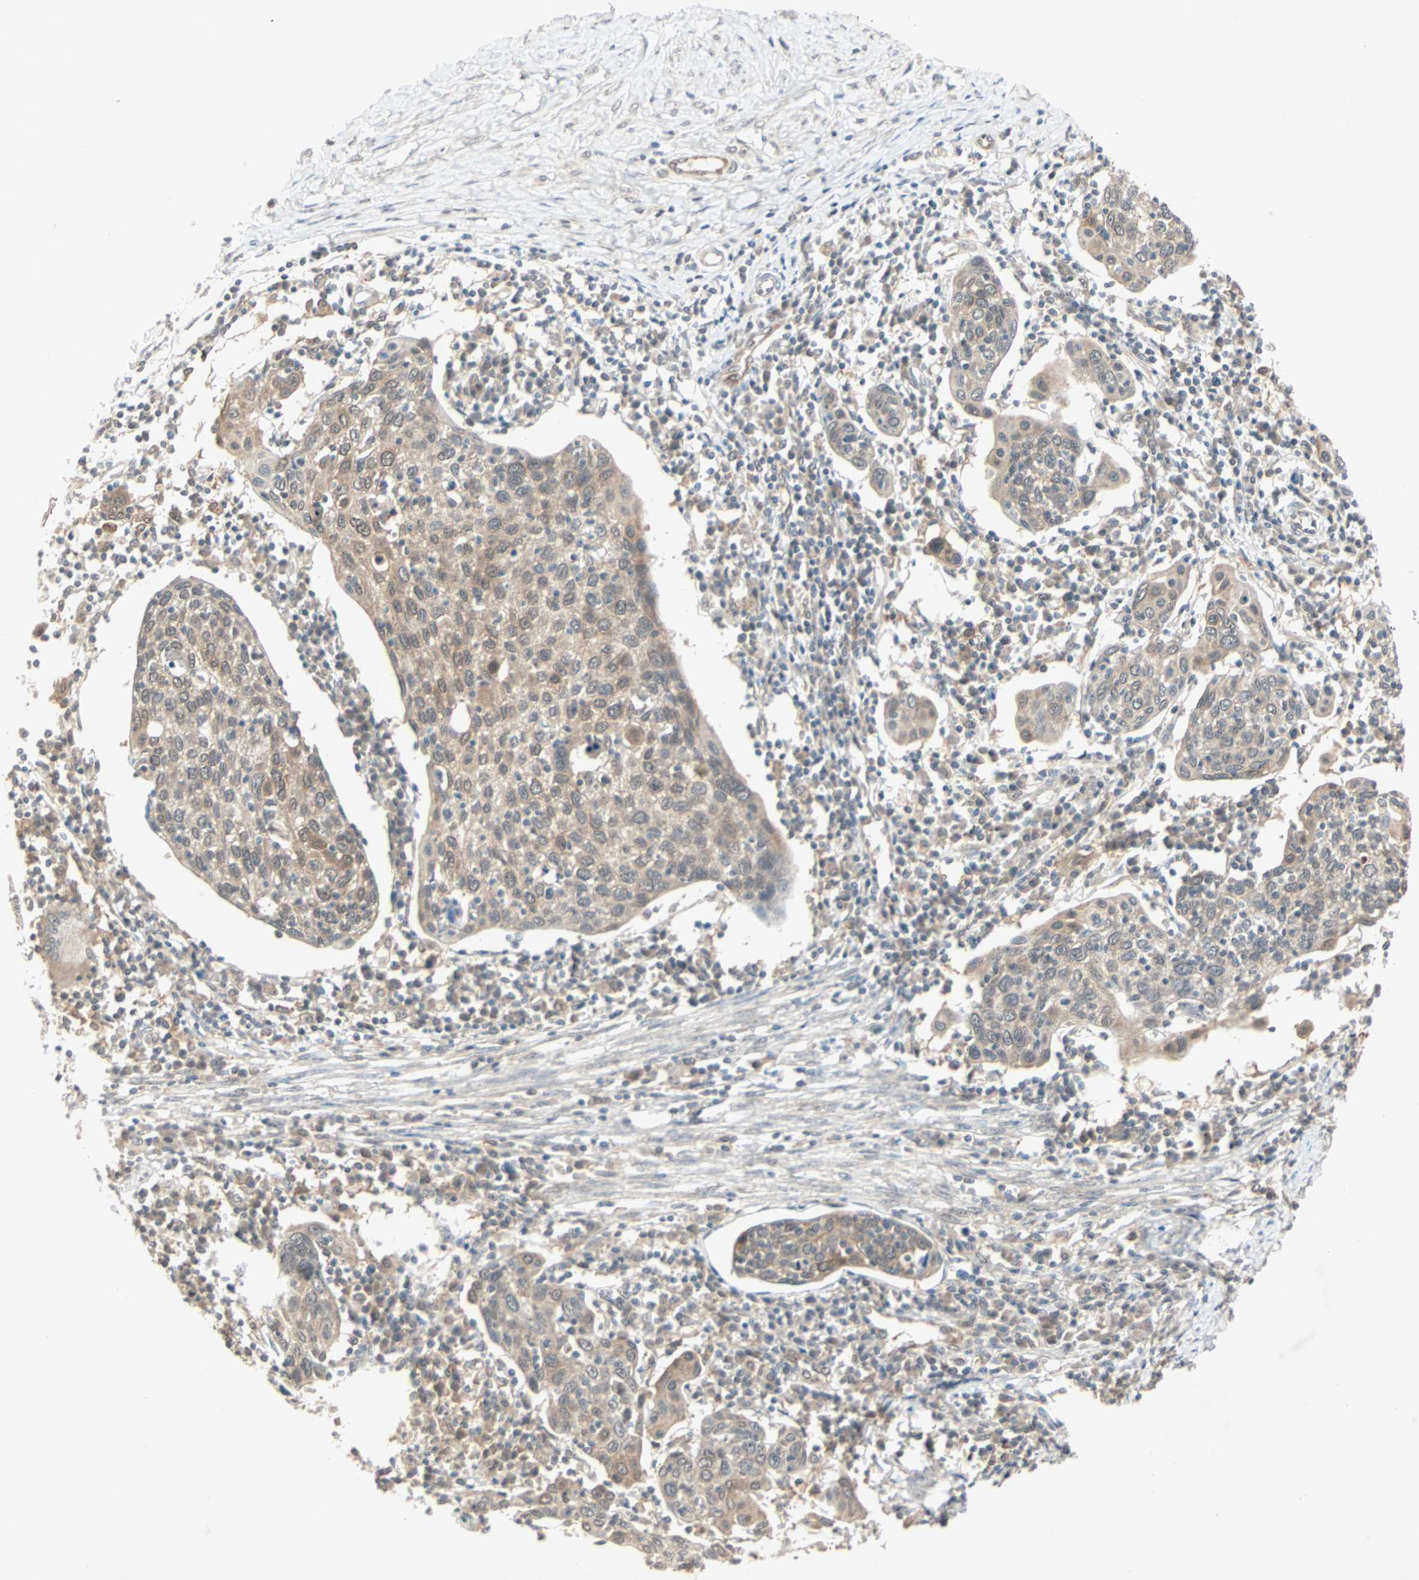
{"staining": {"intensity": "weak", "quantity": "25%-75%", "location": "cytoplasmic/membranous"}, "tissue": "cervical cancer", "cell_type": "Tumor cells", "image_type": "cancer", "snomed": [{"axis": "morphology", "description": "Squamous cell carcinoma, NOS"}, {"axis": "topography", "description": "Cervix"}], "caption": "An immunohistochemistry (IHC) image of neoplastic tissue is shown. Protein staining in brown highlights weak cytoplasmic/membranous positivity in cervical cancer within tumor cells.", "gene": "PTPA", "patient": {"sex": "female", "age": 40}}